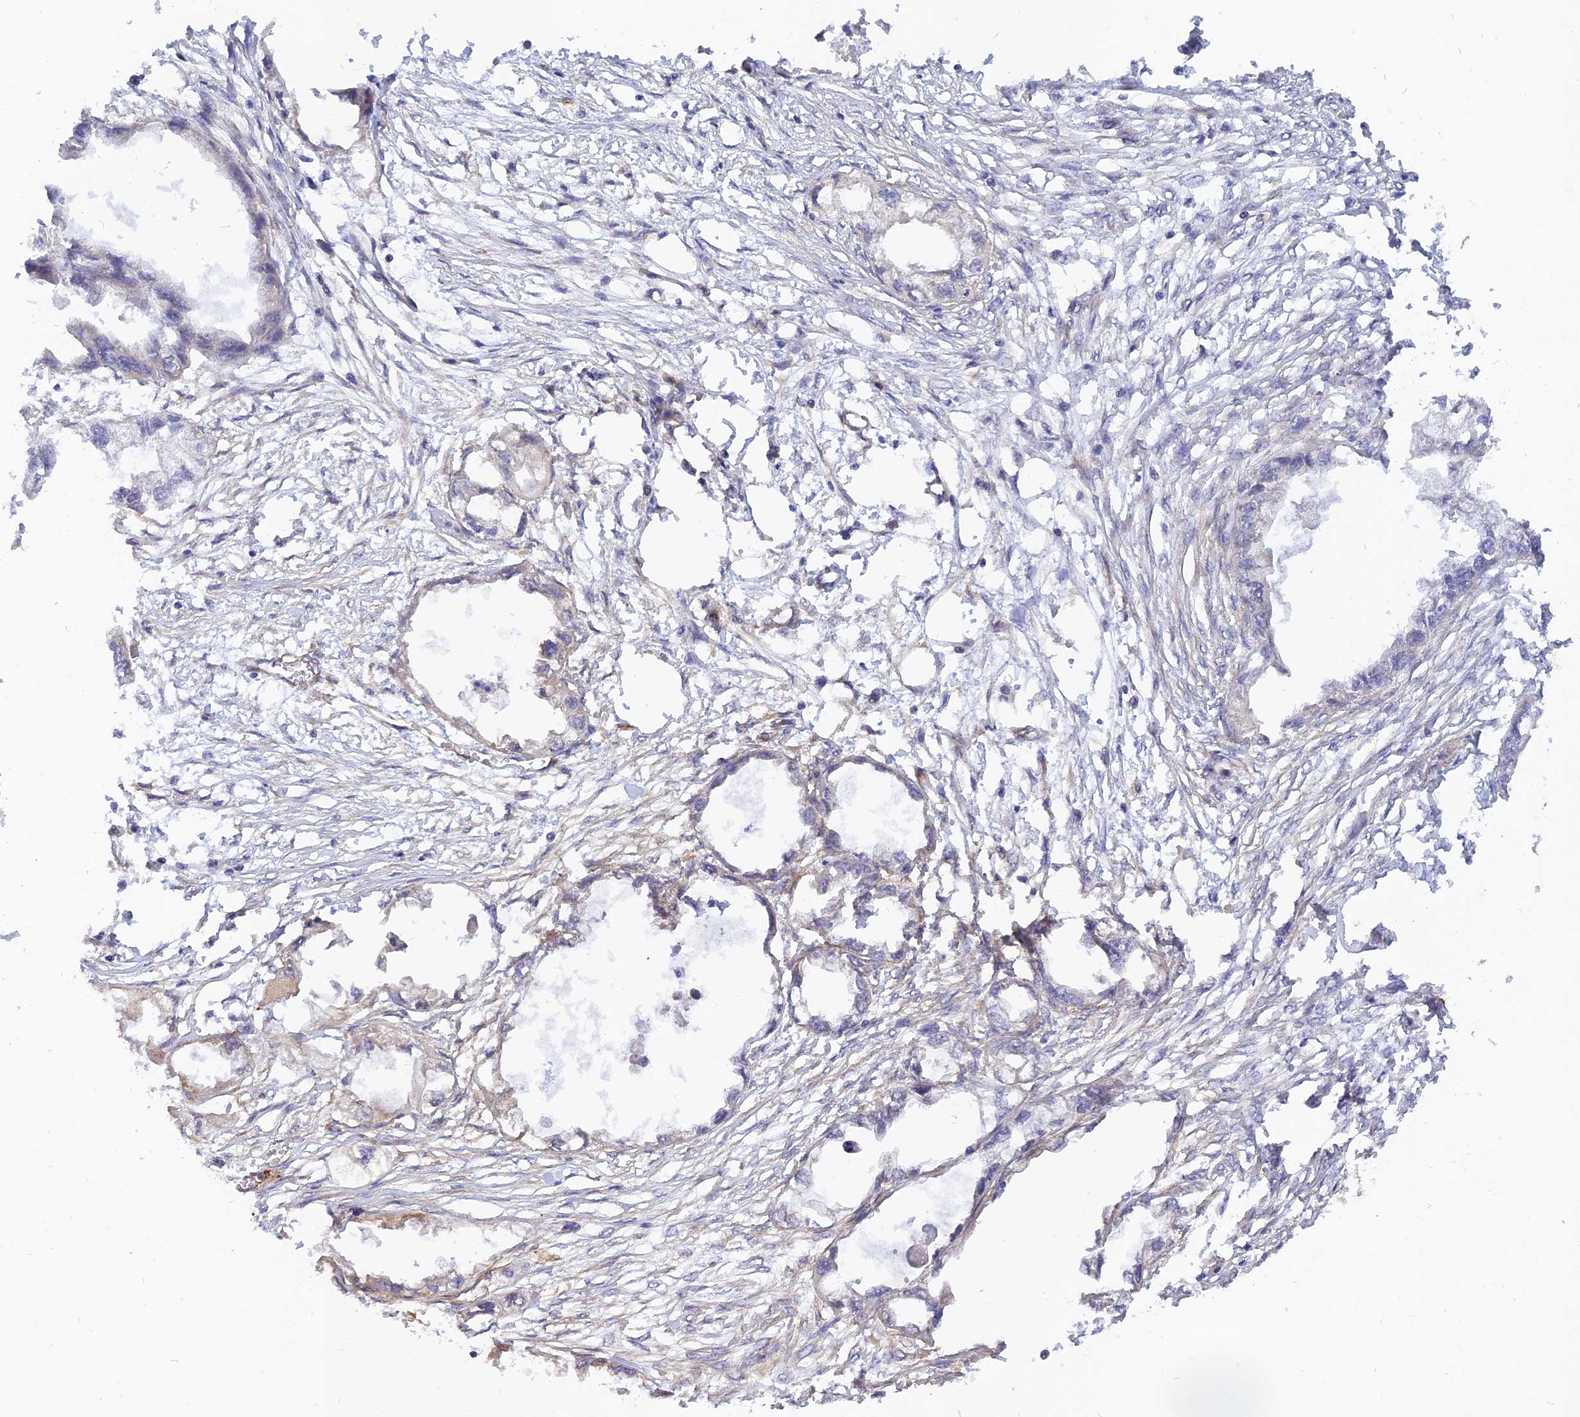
{"staining": {"intensity": "negative", "quantity": "none", "location": "none"}, "tissue": "endometrial cancer", "cell_type": "Tumor cells", "image_type": "cancer", "snomed": [{"axis": "morphology", "description": "Adenocarcinoma, NOS"}, {"axis": "morphology", "description": "Adenocarcinoma, metastatic, NOS"}, {"axis": "topography", "description": "Adipose tissue"}, {"axis": "topography", "description": "Endometrium"}], "caption": "High power microscopy histopathology image of an immunohistochemistry (IHC) histopathology image of endometrial metastatic adenocarcinoma, revealing no significant staining in tumor cells. The staining was performed using DAB to visualize the protein expression in brown, while the nuclei were stained in blue with hematoxylin (Magnification: 20x).", "gene": "WDR41", "patient": {"sex": "female", "age": 67}}